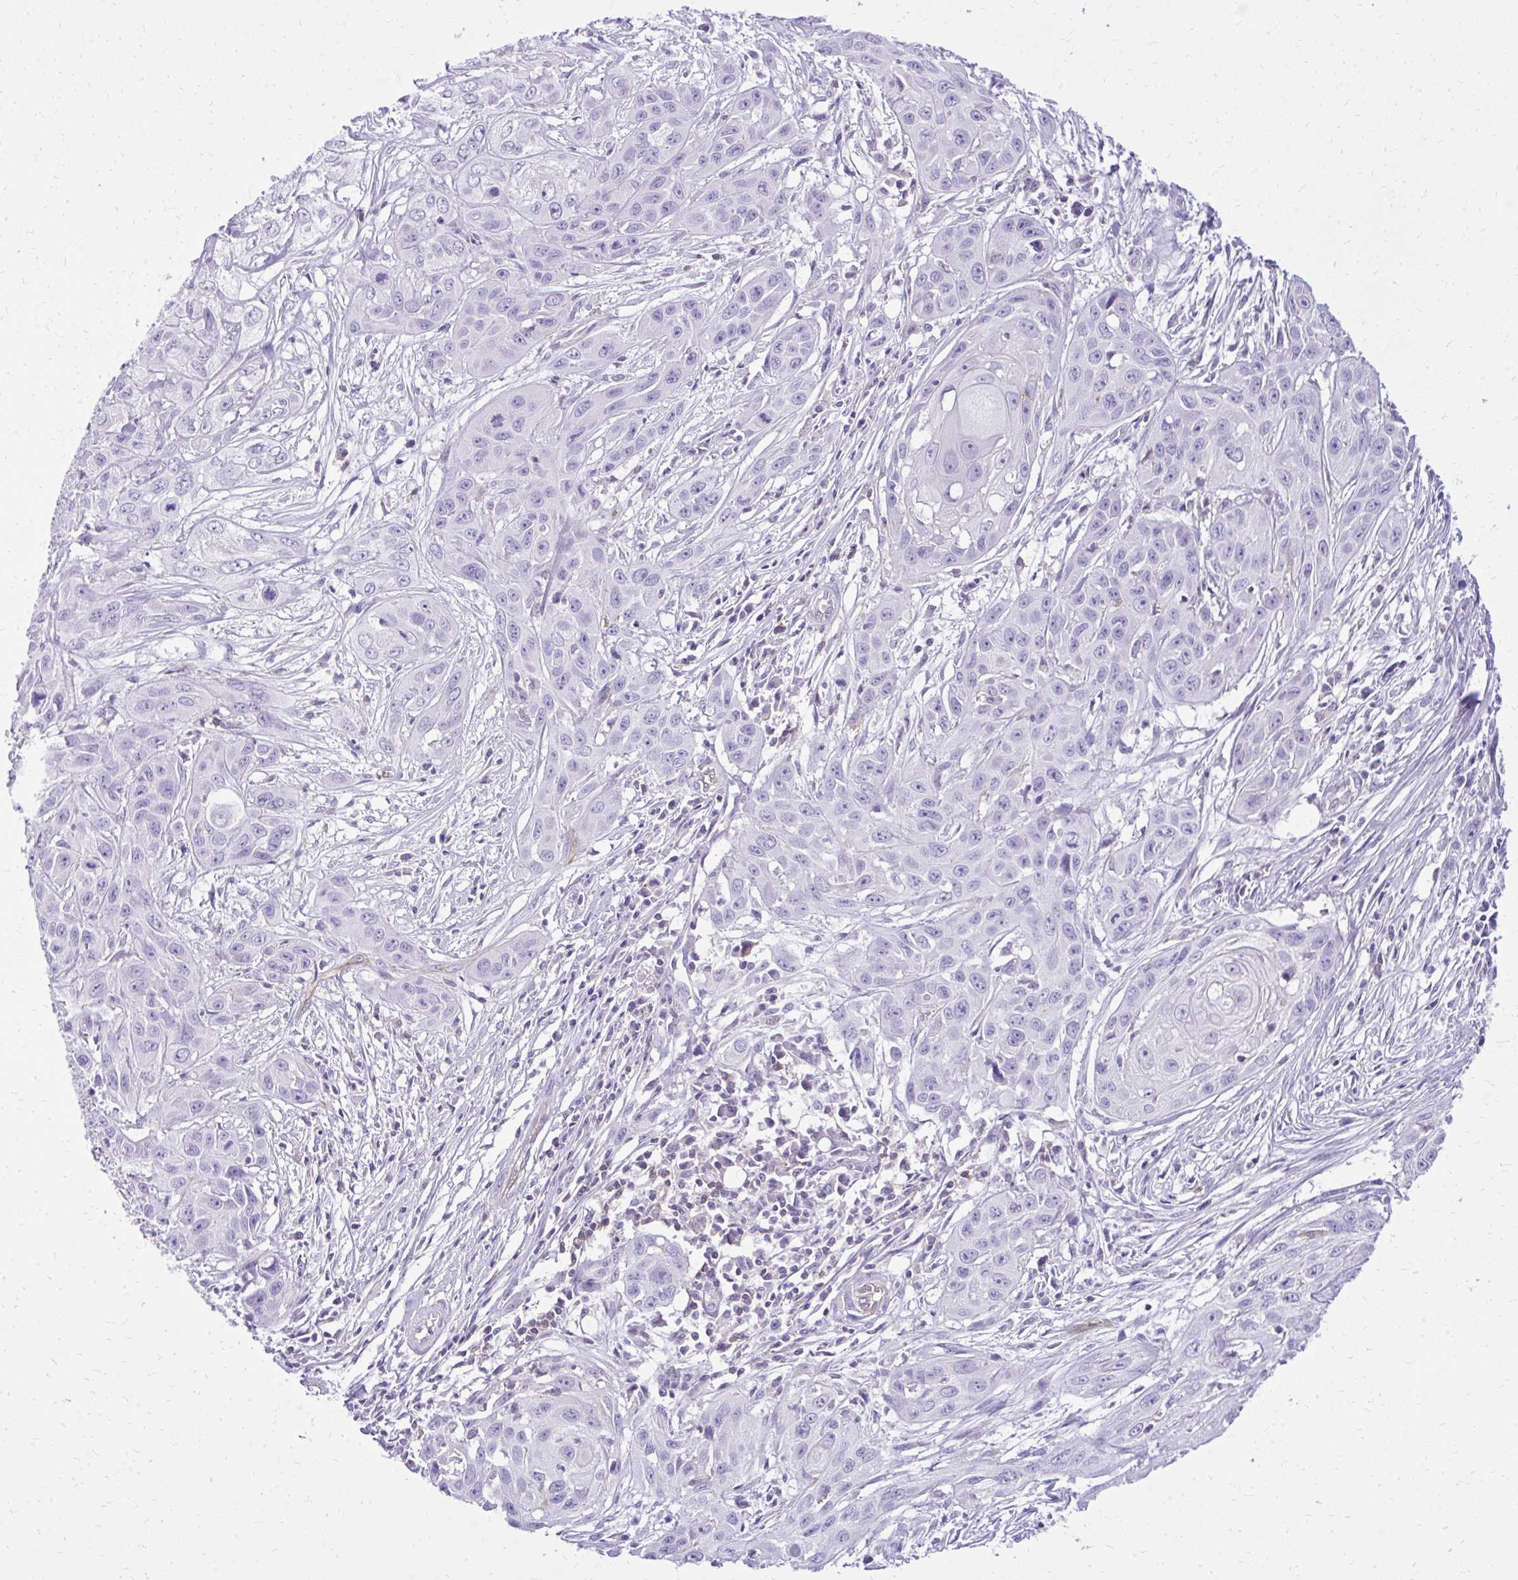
{"staining": {"intensity": "negative", "quantity": "none", "location": "none"}, "tissue": "skin cancer", "cell_type": "Tumor cells", "image_type": "cancer", "snomed": [{"axis": "morphology", "description": "Squamous cell carcinoma, NOS"}, {"axis": "topography", "description": "Skin"}, {"axis": "topography", "description": "Vulva"}], "caption": "Tumor cells are negative for protein expression in human squamous cell carcinoma (skin).", "gene": "GPRIN3", "patient": {"sex": "female", "age": 83}}